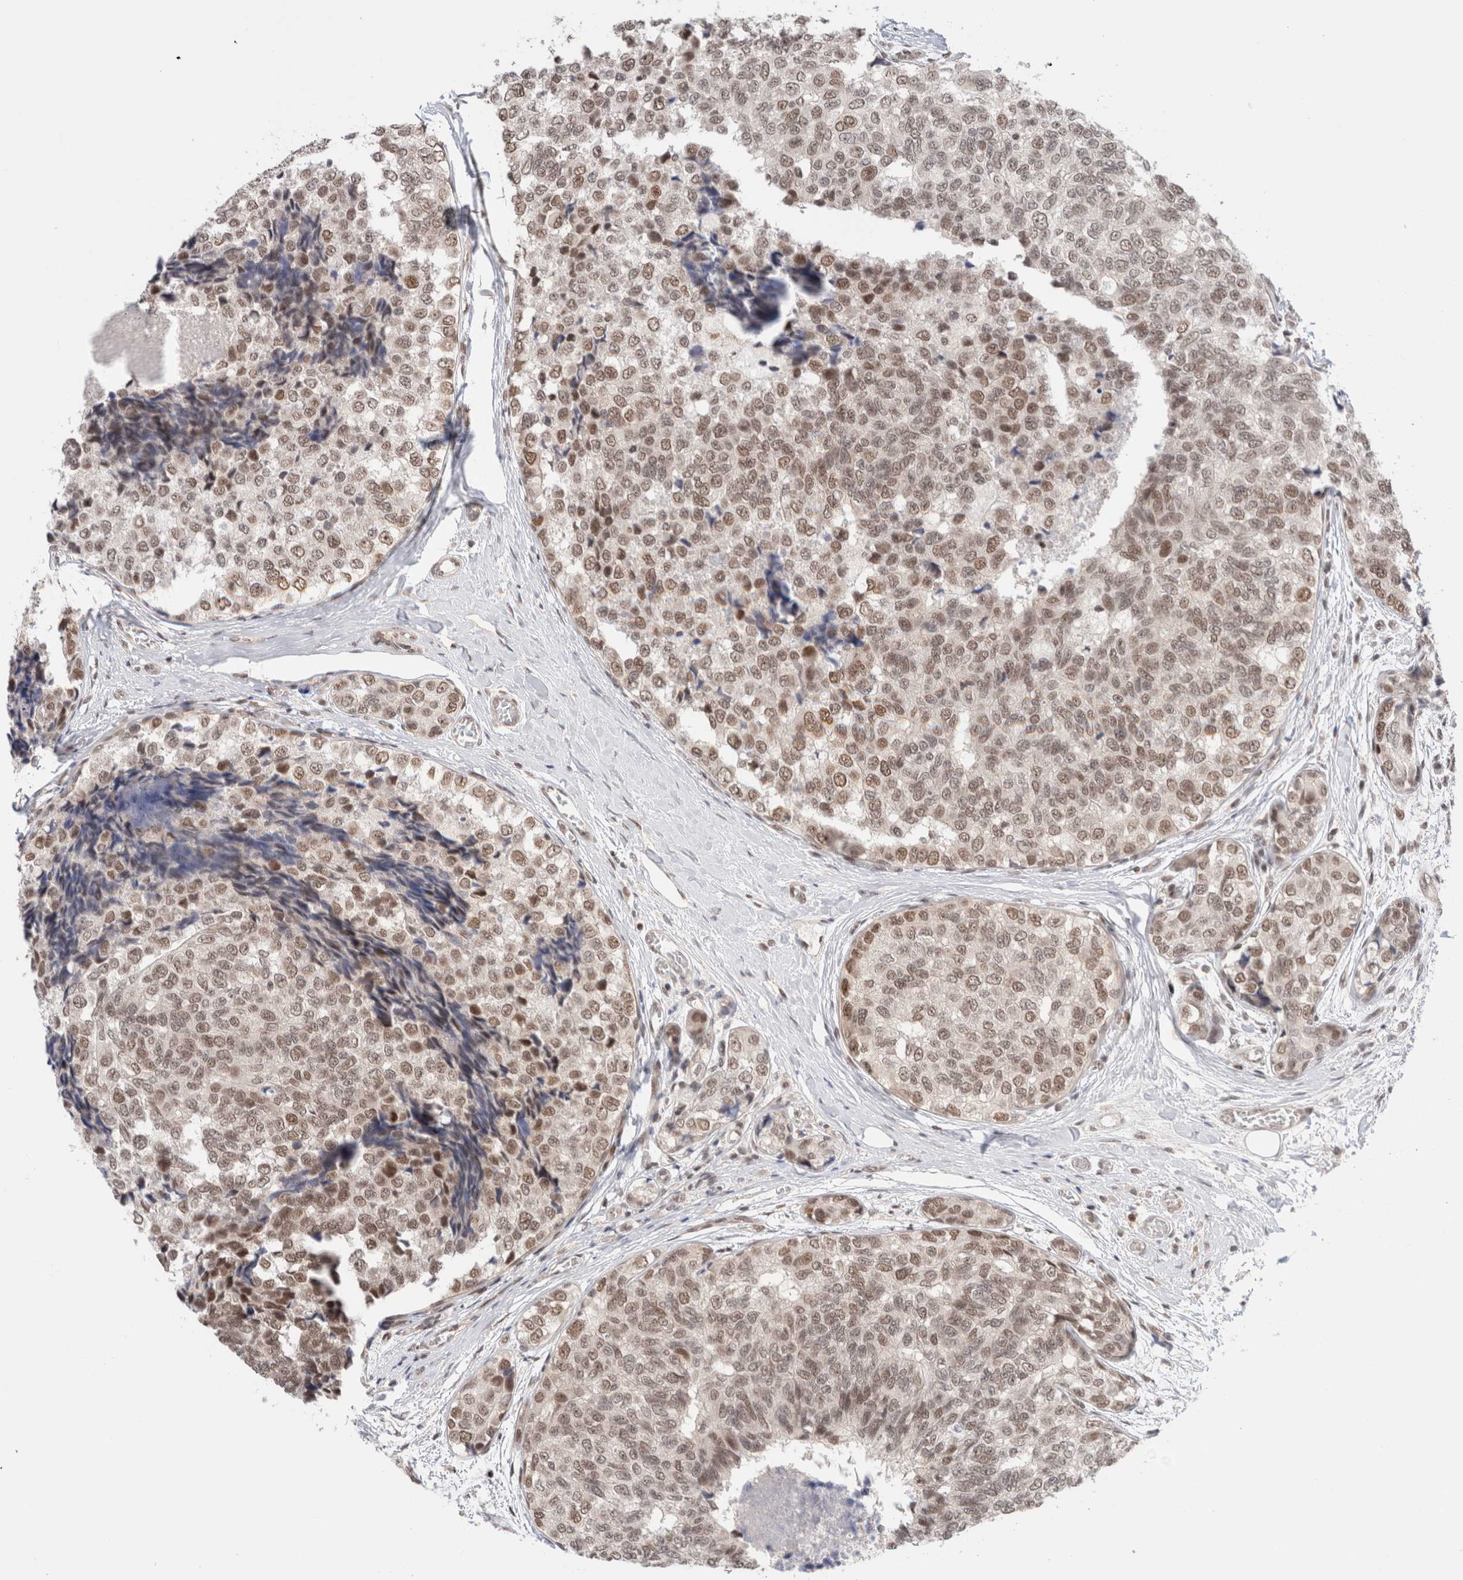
{"staining": {"intensity": "weak", "quantity": ">75%", "location": "nuclear"}, "tissue": "breast cancer", "cell_type": "Tumor cells", "image_type": "cancer", "snomed": [{"axis": "morphology", "description": "Normal tissue, NOS"}, {"axis": "morphology", "description": "Duct carcinoma"}, {"axis": "topography", "description": "Breast"}], "caption": "Brown immunohistochemical staining in breast cancer (intraductal carcinoma) exhibits weak nuclear staining in about >75% of tumor cells.", "gene": "GATAD2A", "patient": {"sex": "female", "age": 43}}